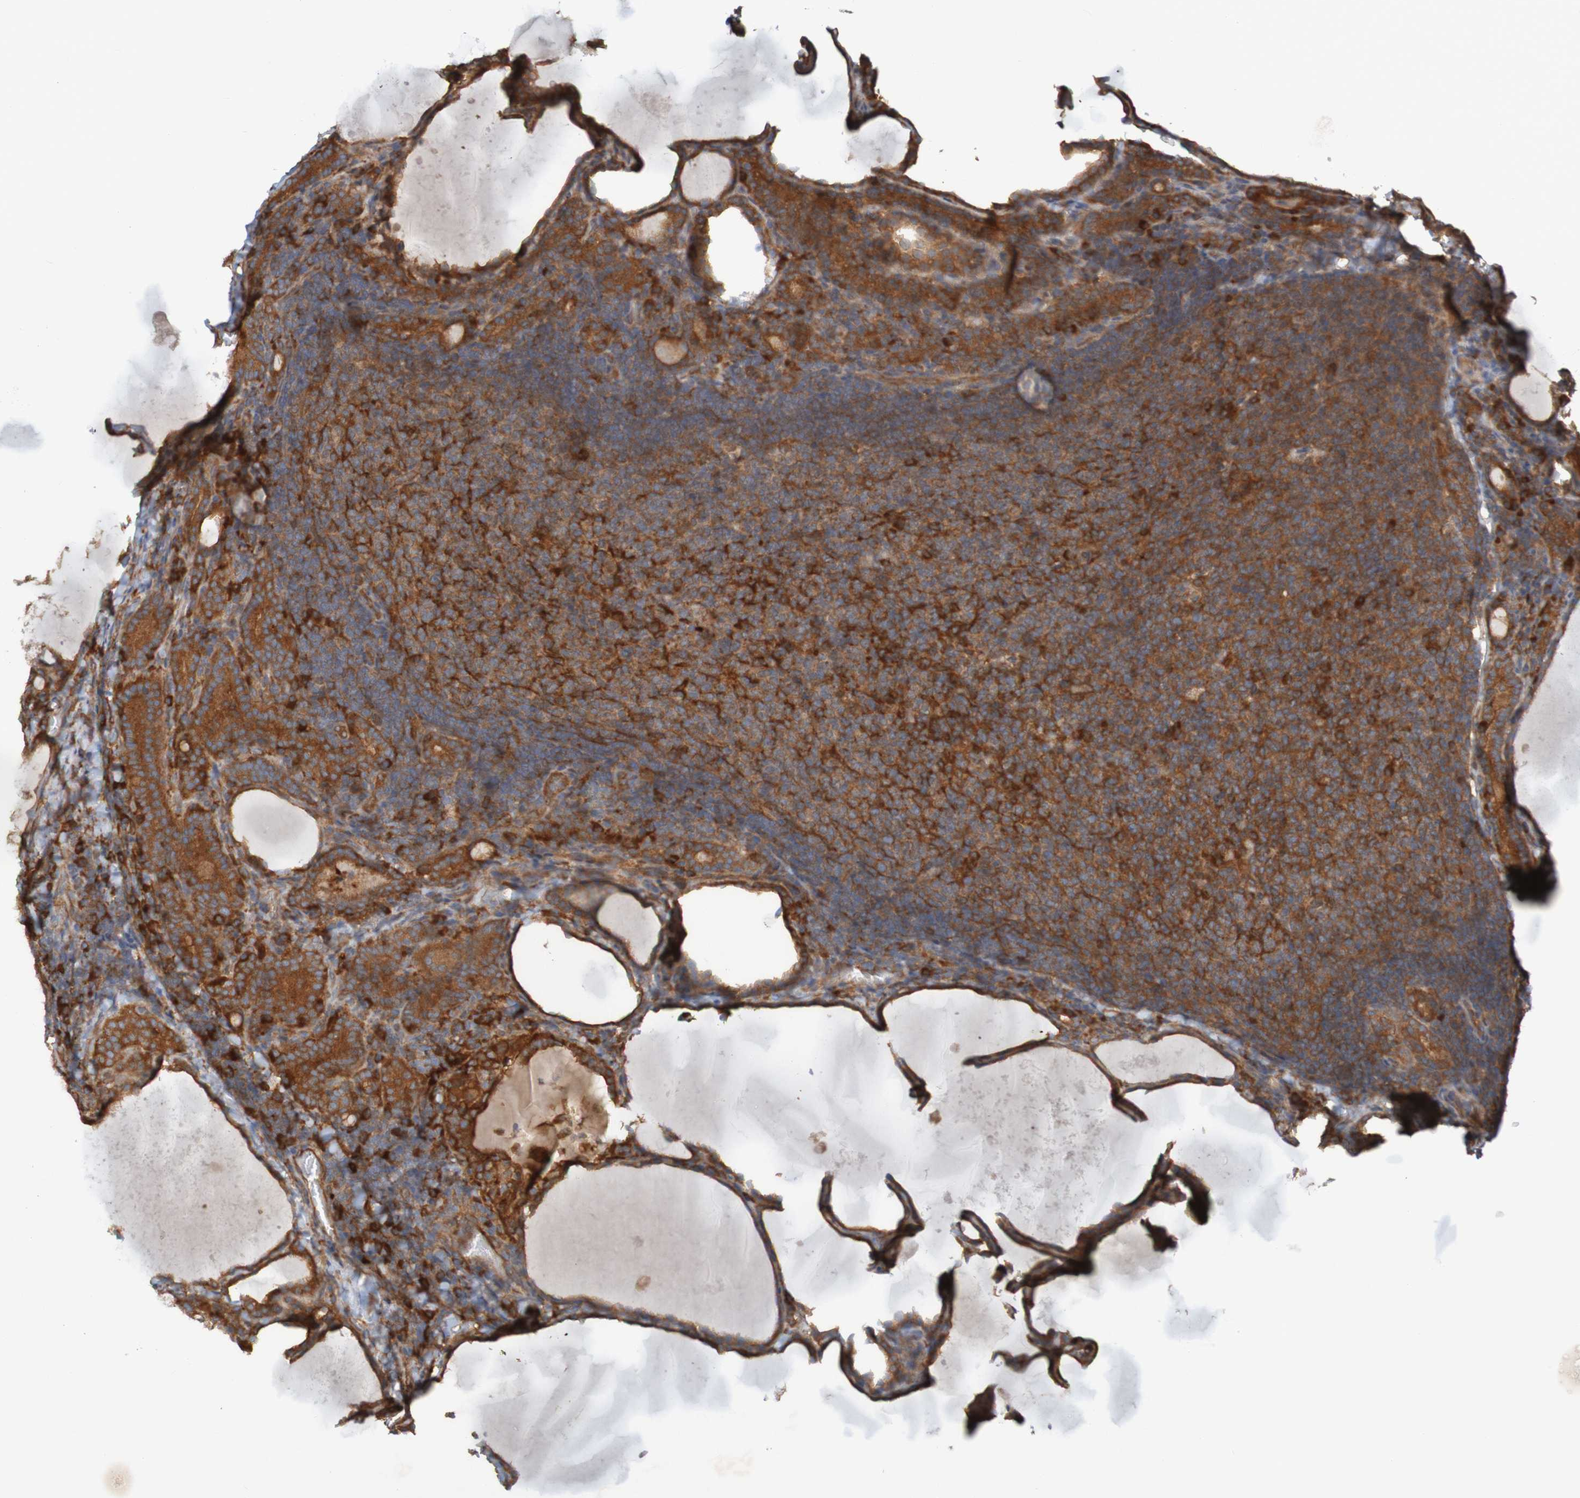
{"staining": {"intensity": "strong", "quantity": ">75%", "location": "cytoplasmic/membranous"}, "tissue": "thyroid cancer", "cell_type": "Tumor cells", "image_type": "cancer", "snomed": [{"axis": "morphology", "description": "Papillary adenocarcinoma, NOS"}, {"axis": "topography", "description": "Thyroid gland"}], "caption": "This is an image of IHC staining of thyroid papillary adenocarcinoma, which shows strong staining in the cytoplasmic/membranous of tumor cells.", "gene": "DNAJC4", "patient": {"sex": "female", "age": 42}}